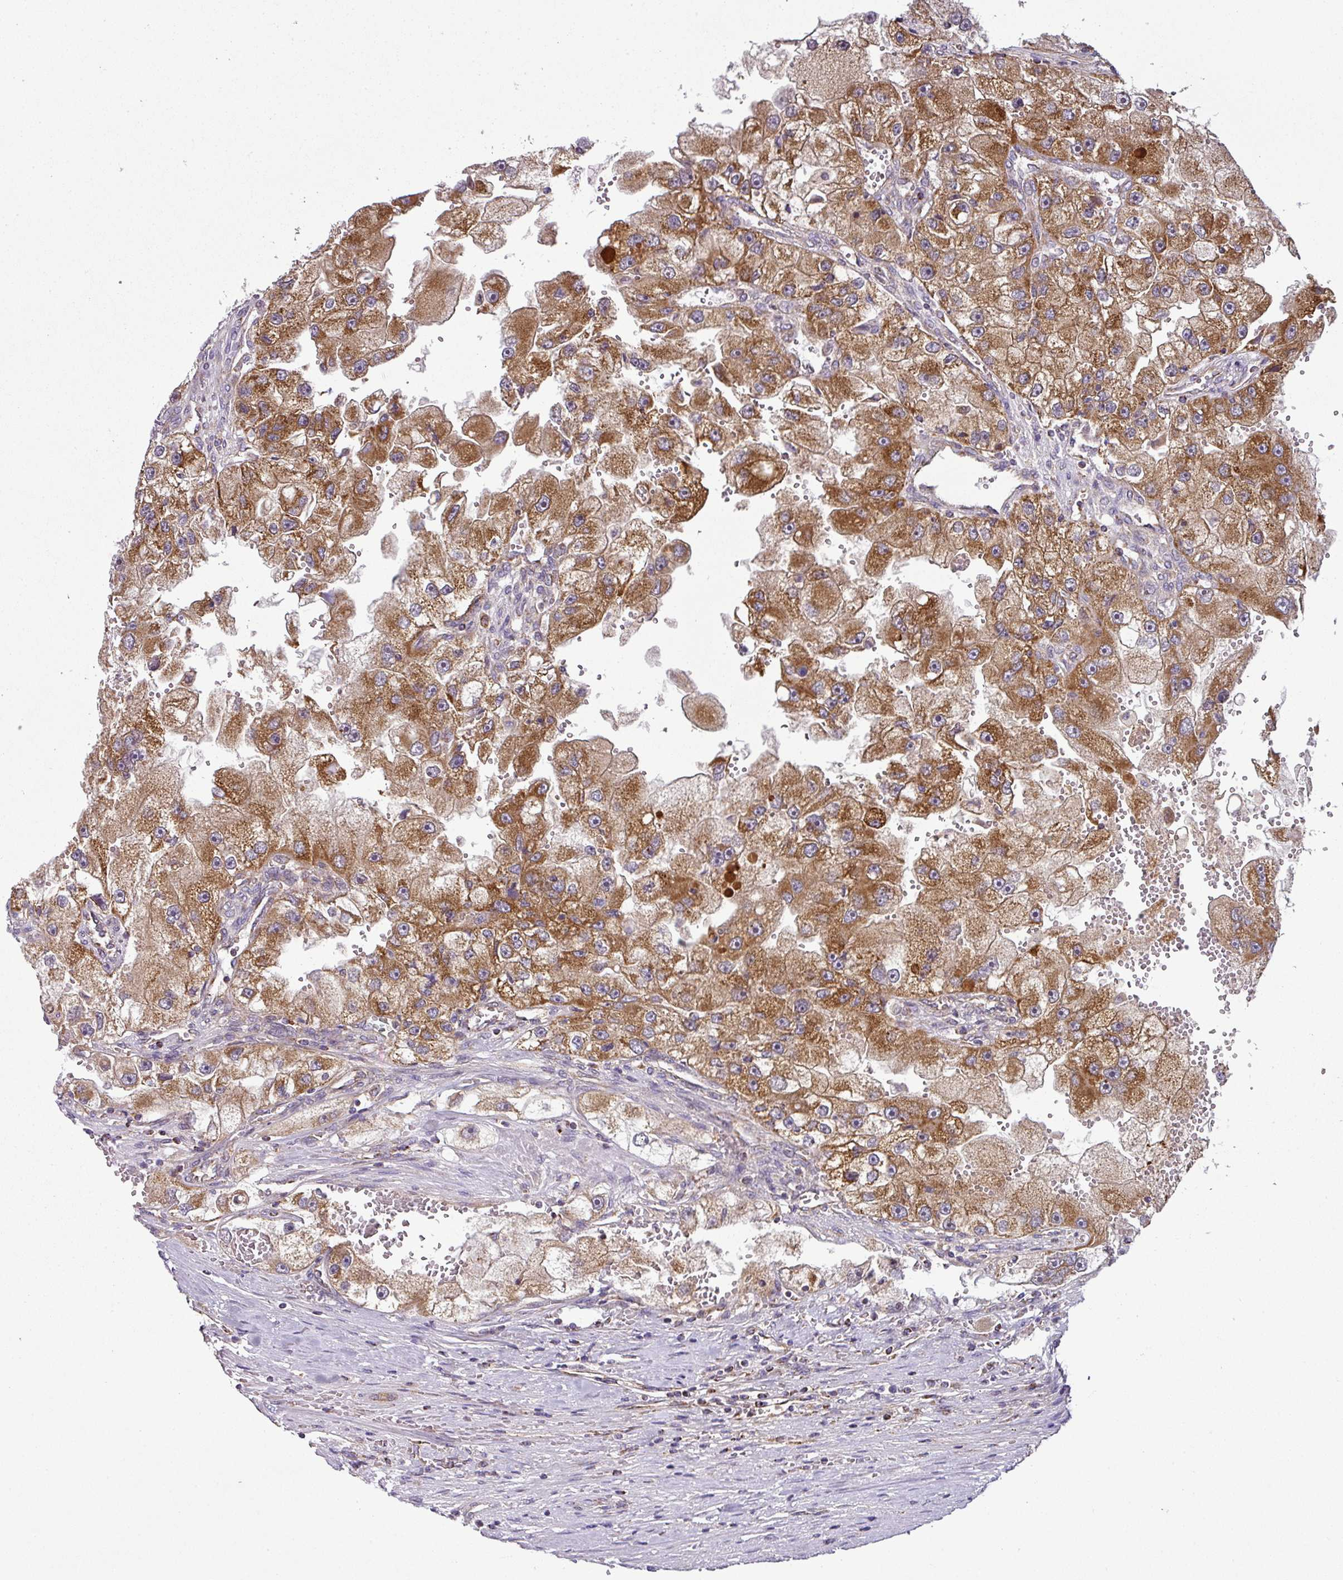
{"staining": {"intensity": "moderate", "quantity": ">75%", "location": "cytoplasmic/membranous"}, "tissue": "renal cancer", "cell_type": "Tumor cells", "image_type": "cancer", "snomed": [{"axis": "morphology", "description": "Adenocarcinoma, NOS"}, {"axis": "topography", "description": "Kidney"}], "caption": "Immunohistochemical staining of human adenocarcinoma (renal) demonstrates medium levels of moderate cytoplasmic/membranous protein expression in approximately >75% of tumor cells.", "gene": "PRELID3B", "patient": {"sex": "male", "age": 63}}